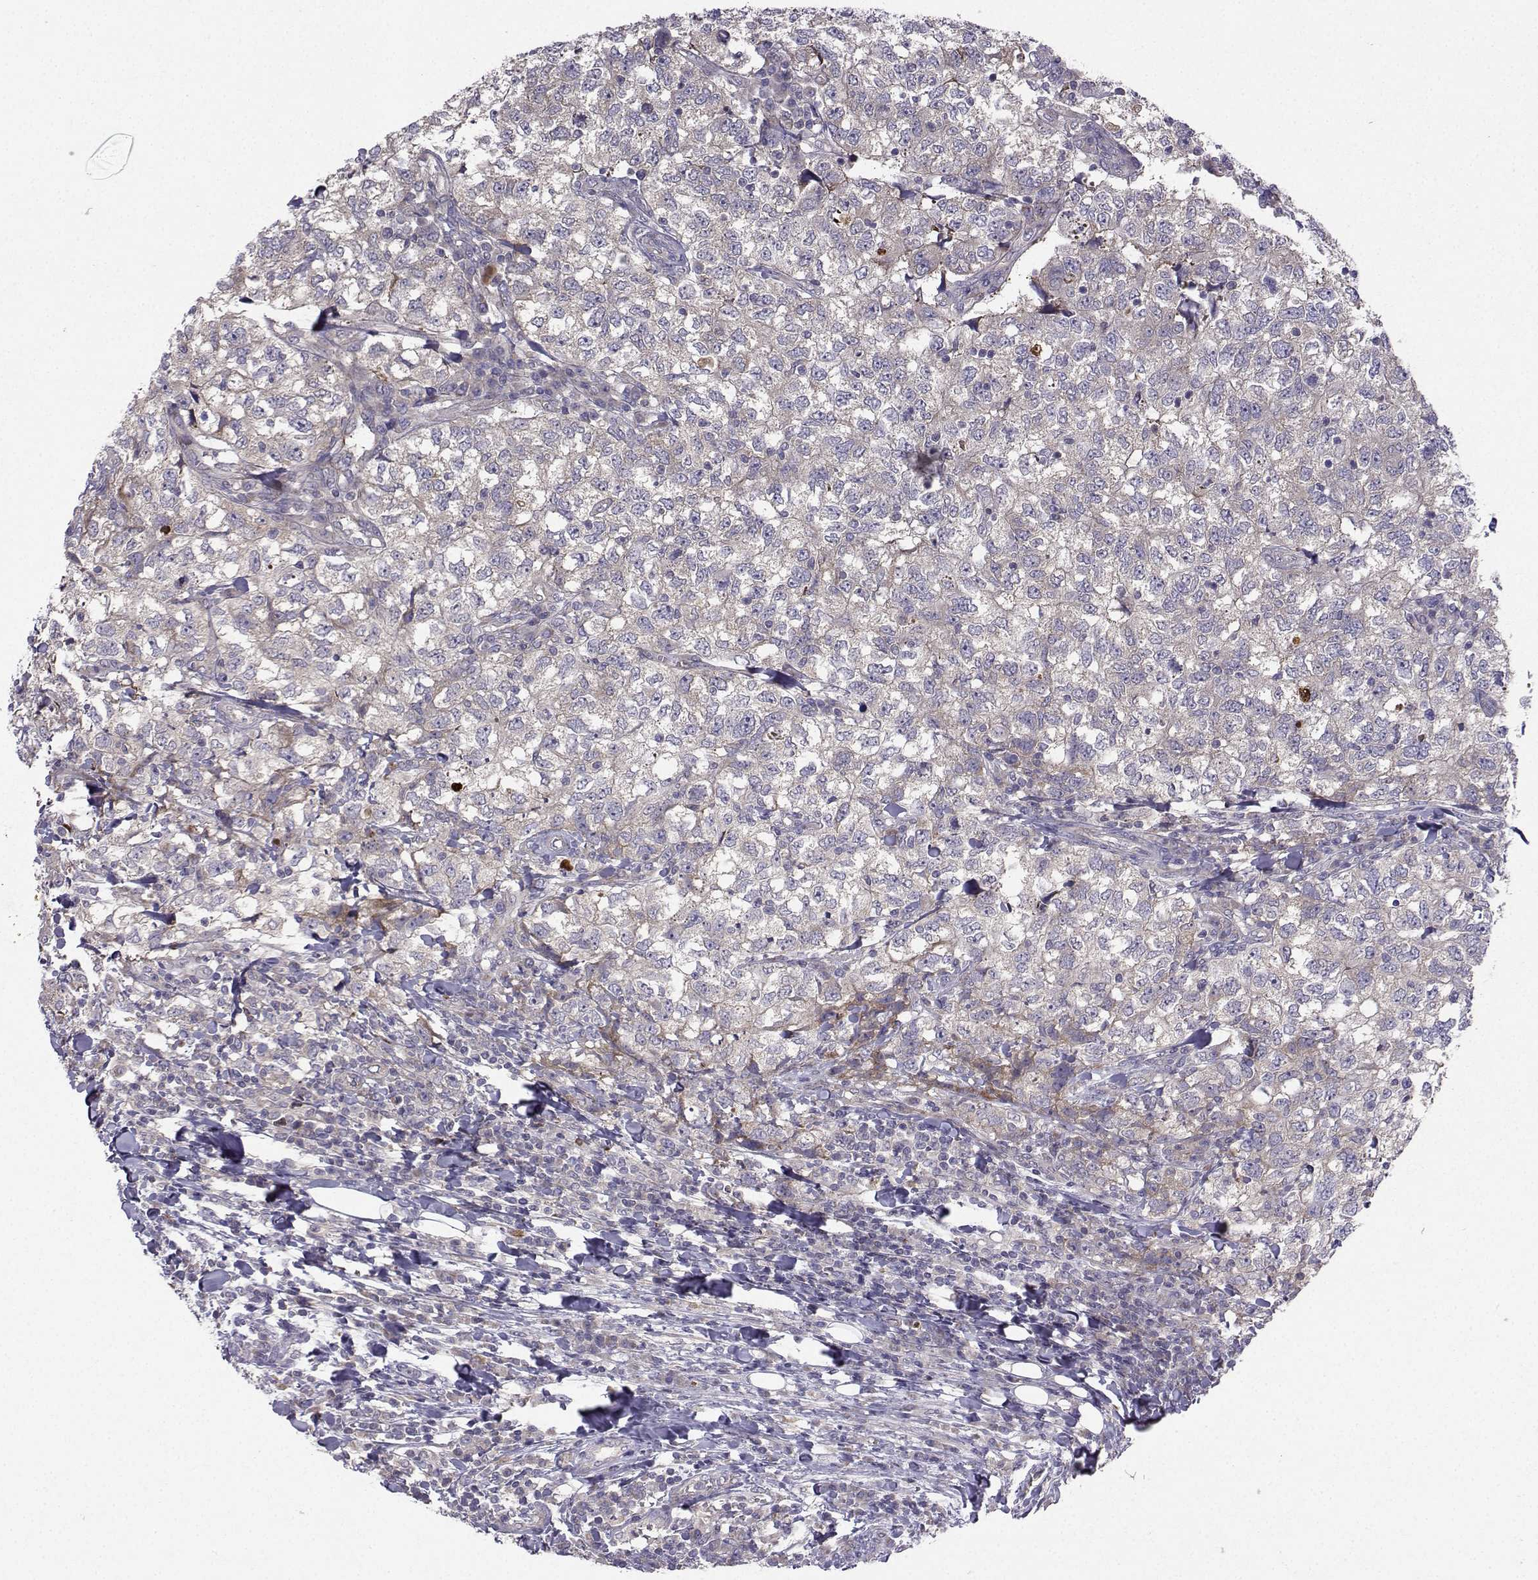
{"staining": {"intensity": "moderate", "quantity": "<25%", "location": "cytoplasmic/membranous"}, "tissue": "breast cancer", "cell_type": "Tumor cells", "image_type": "cancer", "snomed": [{"axis": "morphology", "description": "Duct carcinoma"}, {"axis": "topography", "description": "Breast"}], "caption": "Breast cancer stained with a protein marker exhibits moderate staining in tumor cells.", "gene": "STXBP5", "patient": {"sex": "female", "age": 30}}